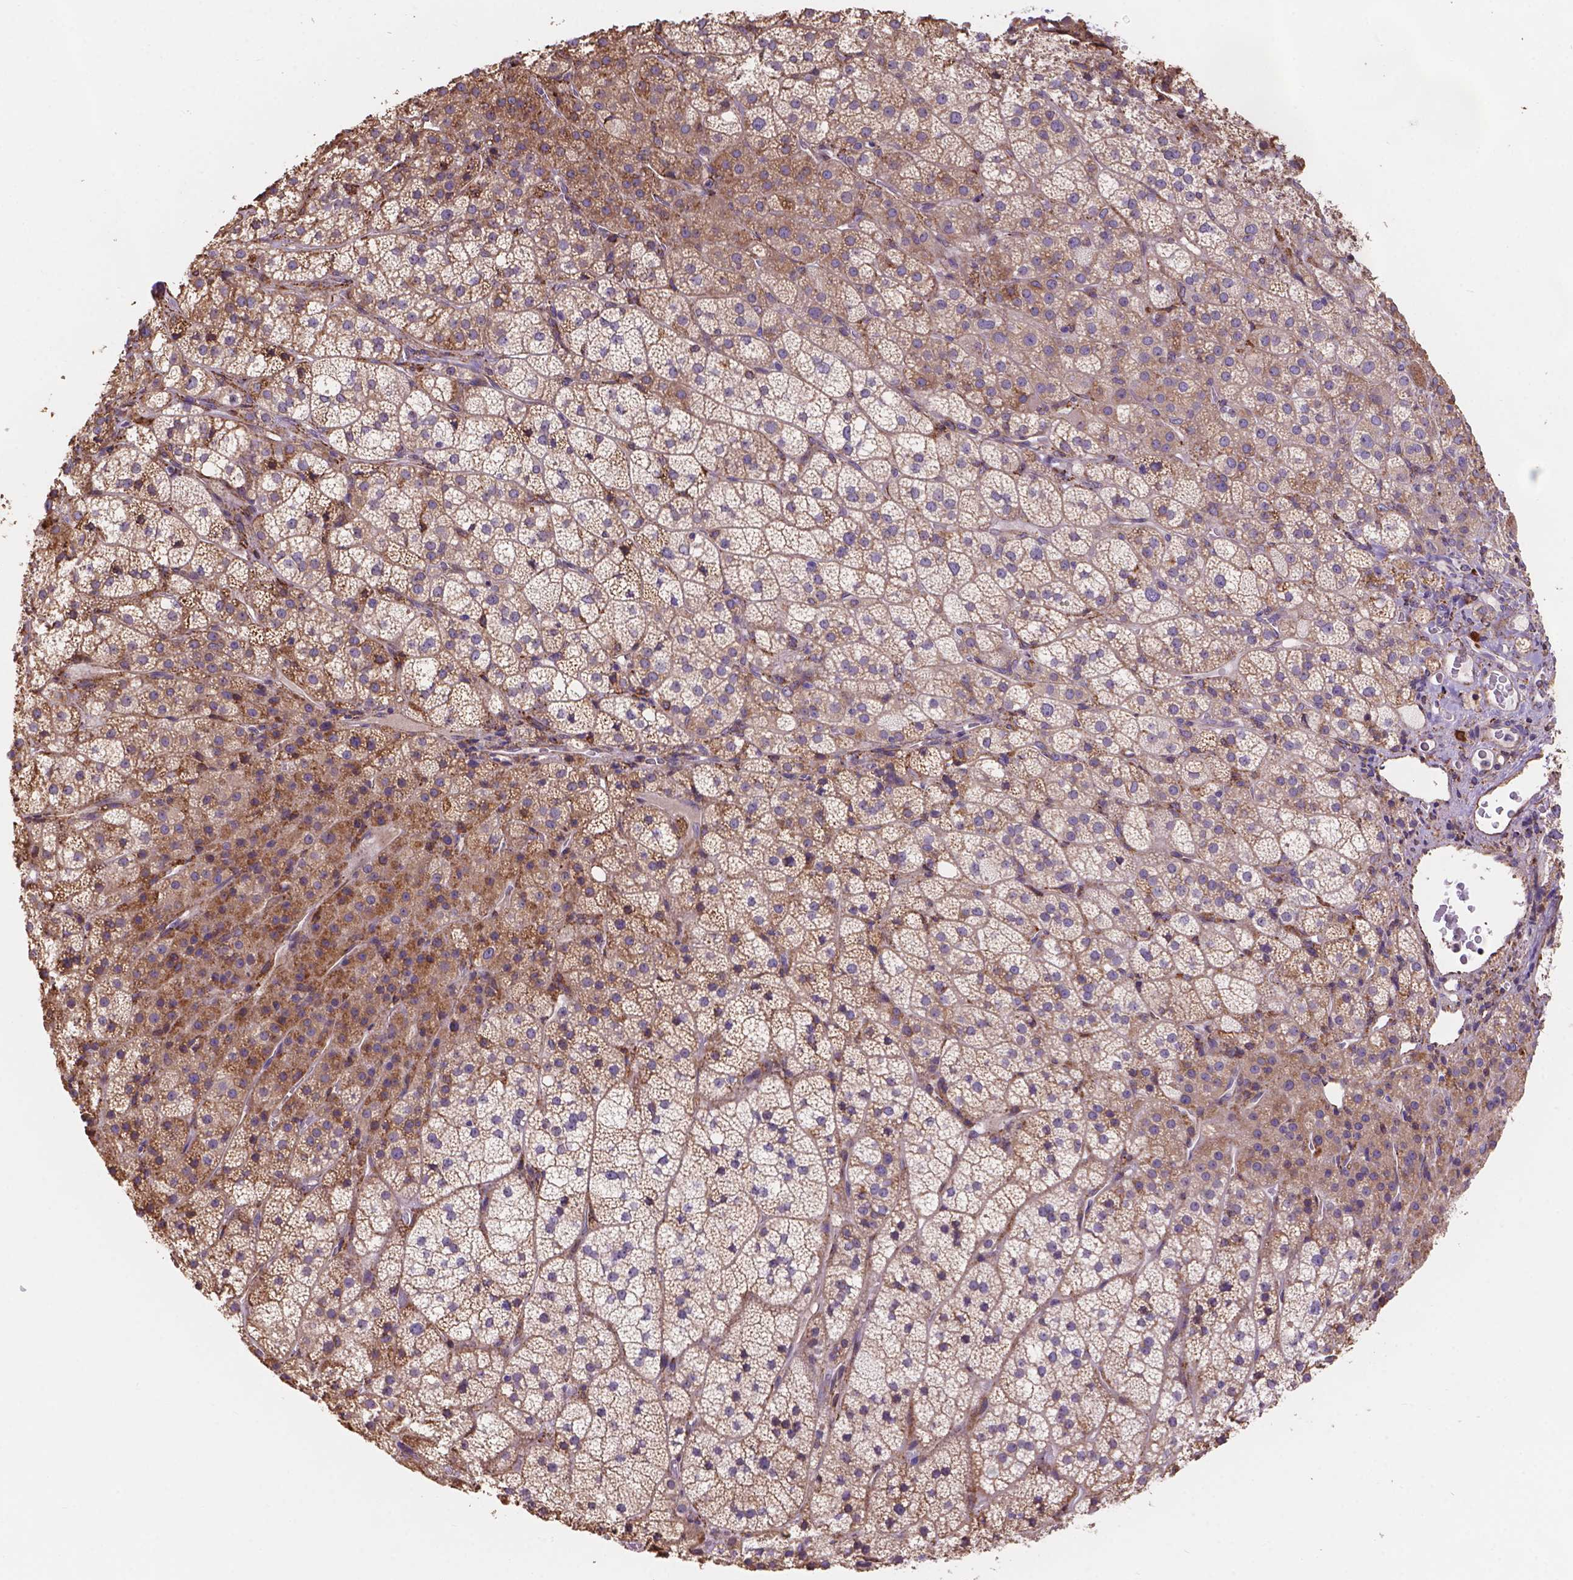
{"staining": {"intensity": "moderate", "quantity": "25%-75%", "location": "cytoplasmic/membranous"}, "tissue": "adrenal gland", "cell_type": "Glandular cells", "image_type": "normal", "snomed": [{"axis": "morphology", "description": "Normal tissue, NOS"}, {"axis": "topography", "description": "Adrenal gland"}], "caption": "Moderate cytoplasmic/membranous staining is appreciated in about 25%-75% of glandular cells in normal adrenal gland.", "gene": "IPO11", "patient": {"sex": "female", "age": 60}}